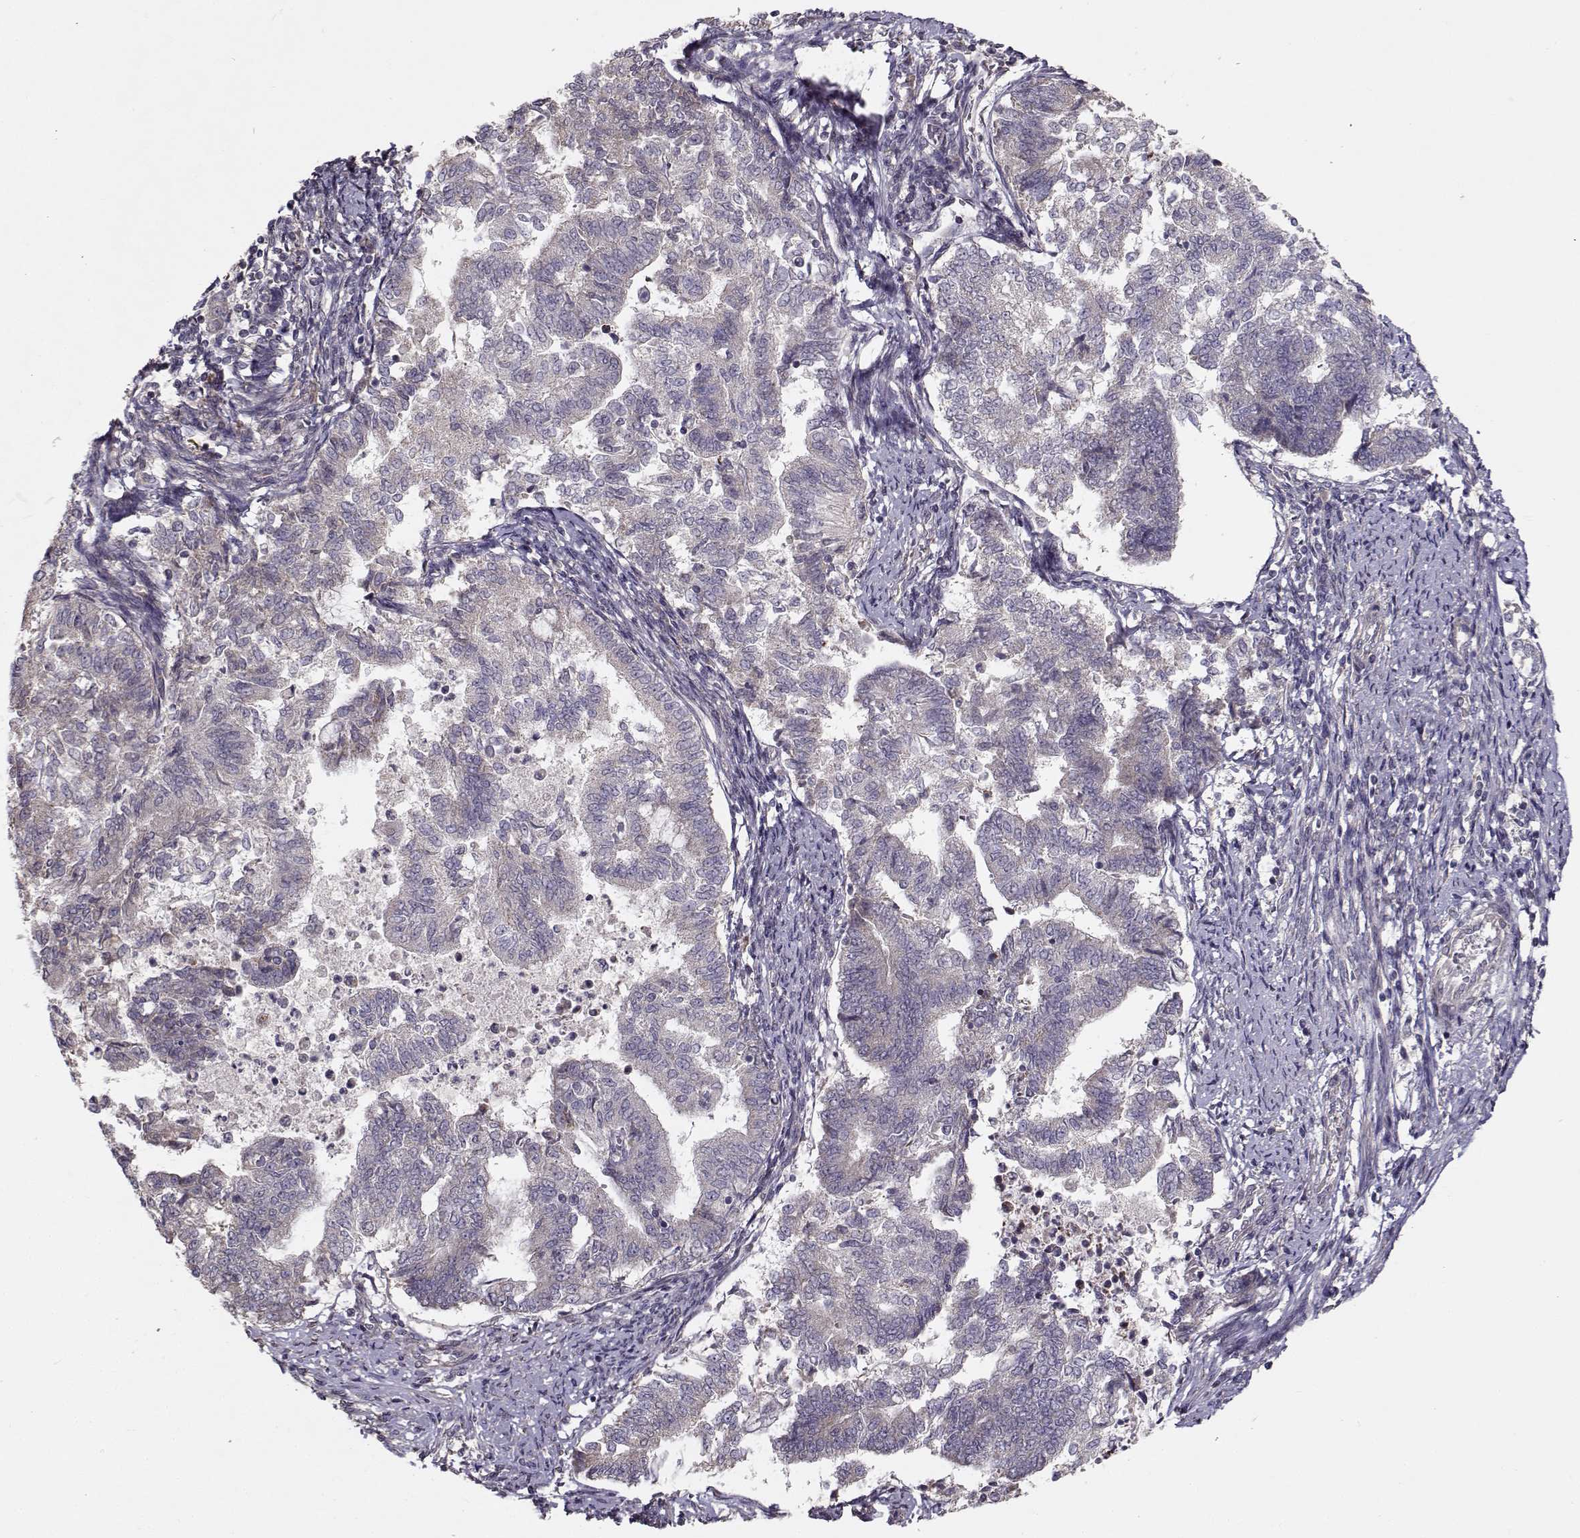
{"staining": {"intensity": "negative", "quantity": "none", "location": "none"}, "tissue": "endometrial cancer", "cell_type": "Tumor cells", "image_type": "cancer", "snomed": [{"axis": "morphology", "description": "Adenocarcinoma, NOS"}, {"axis": "topography", "description": "Endometrium"}], "caption": "IHC image of endometrial cancer (adenocarcinoma) stained for a protein (brown), which demonstrates no positivity in tumor cells. The staining was performed using DAB (3,3'-diaminobenzidine) to visualize the protein expression in brown, while the nuclei were stained in blue with hematoxylin (Magnification: 20x).", "gene": "ENTPD8", "patient": {"sex": "female", "age": 65}}